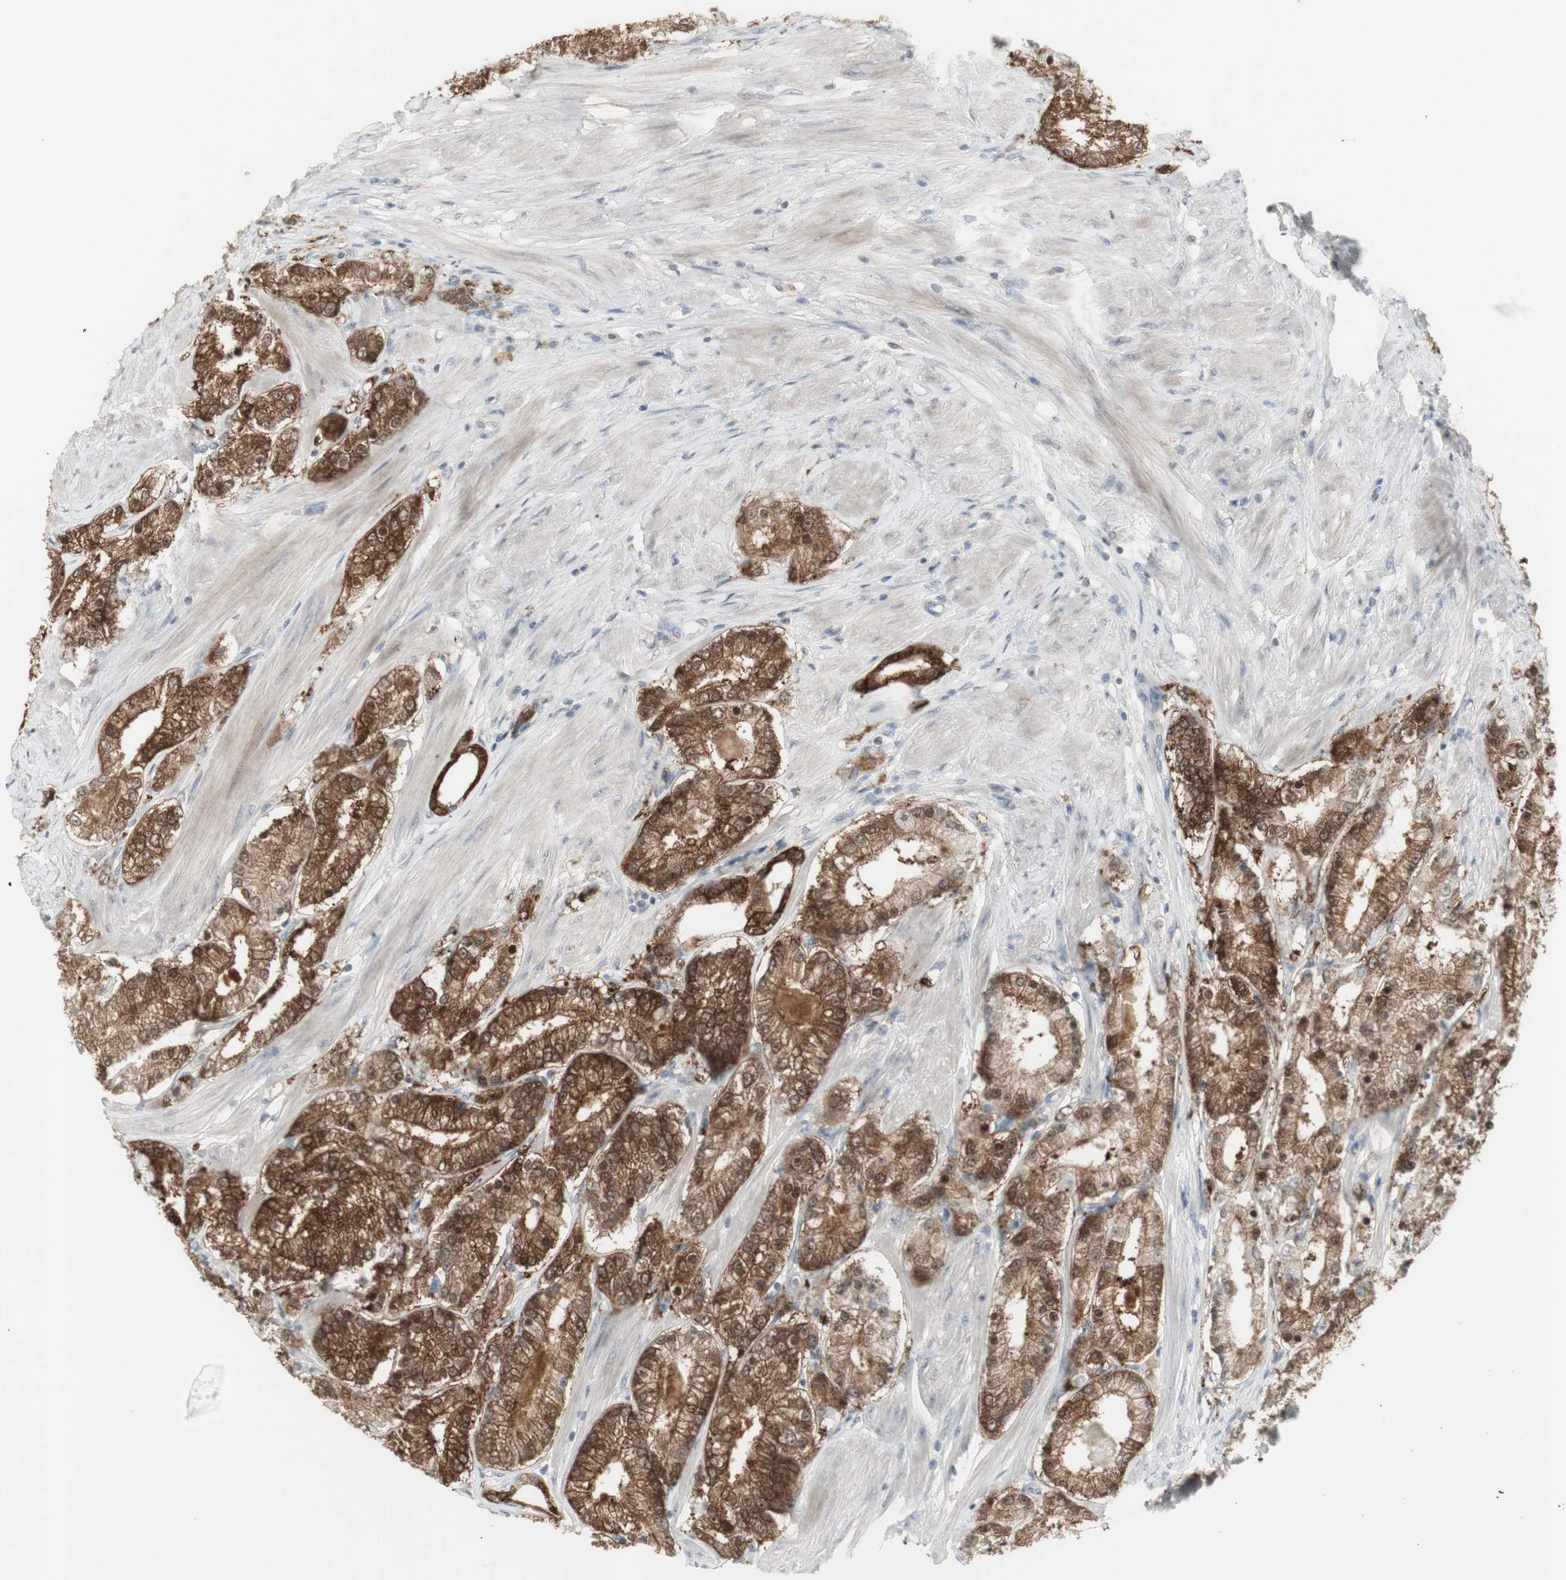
{"staining": {"intensity": "strong", "quantity": ">75%", "location": "cytoplasmic/membranous"}, "tissue": "prostate cancer", "cell_type": "Tumor cells", "image_type": "cancer", "snomed": [{"axis": "morphology", "description": "Adenocarcinoma, Low grade"}, {"axis": "topography", "description": "Prostate"}], "caption": "Strong cytoplasmic/membranous expression for a protein is present in approximately >75% of tumor cells of prostate cancer using IHC.", "gene": "C1orf116", "patient": {"sex": "male", "age": 63}}